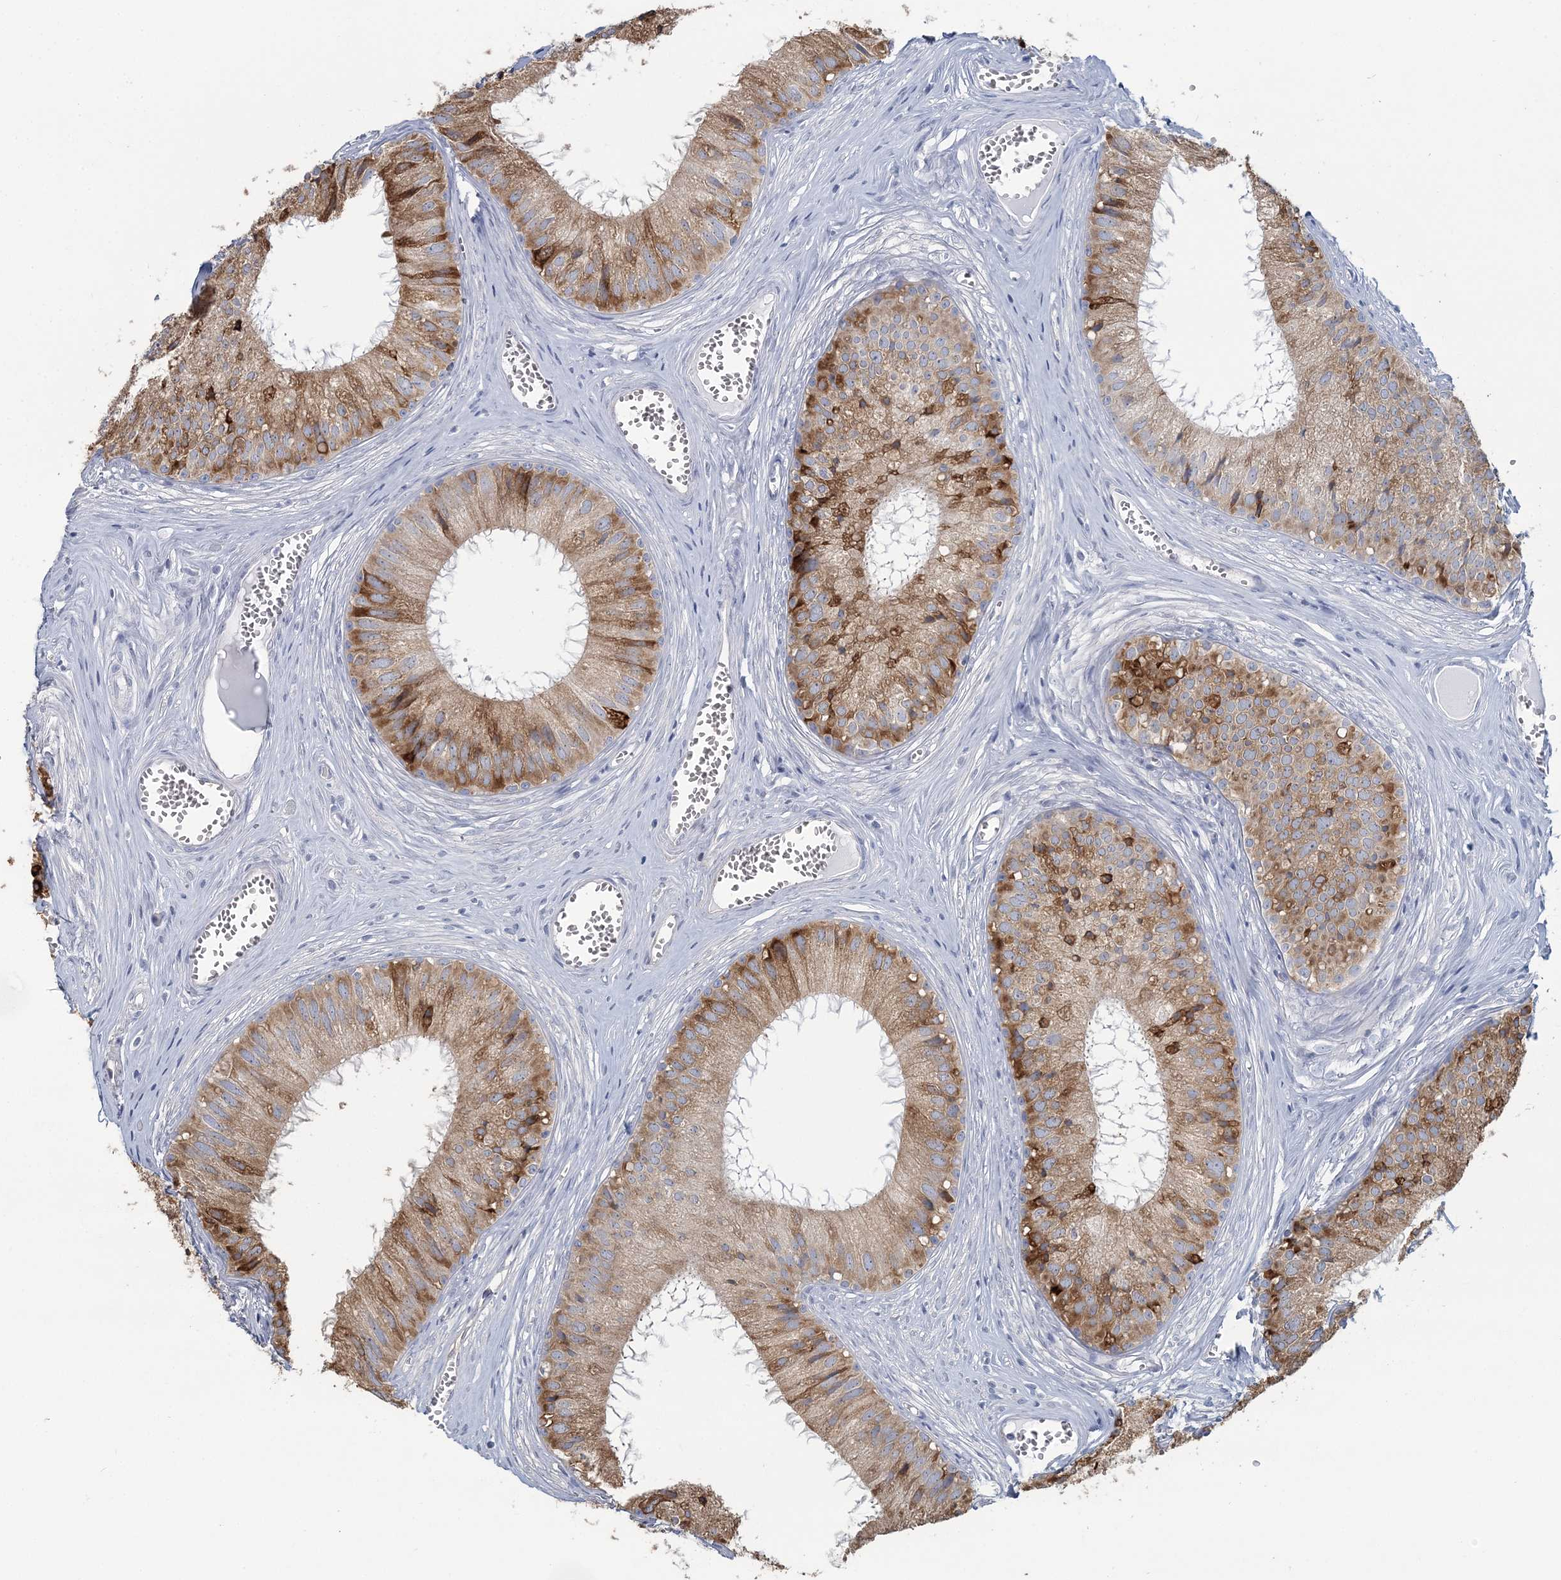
{"staining": {"intensity": "moderate", "quantity": "25%-75%", "location": "cytoplasmic/membranous"}, "tissue": "epididymis", "cell_type": "Glandular cells", "image_type": "normal", "snomed": [{"axis": "morphology", "description": "Normal tissue, NOS"}, {"axis": "topography", "description": "Epididymis"}], "caption": "Epididymis was stained to show a protein in brown. There is medium levels of moderate cytoplasmic/membranous staining in approximately 25%-75% of glandular cells. (DAB (3,3'-diaminobenzidine) = brown stain, brightfield microscopy at high magnification).", "gene": "CMBL", "patient": {"sex": "male", "age": 36}}